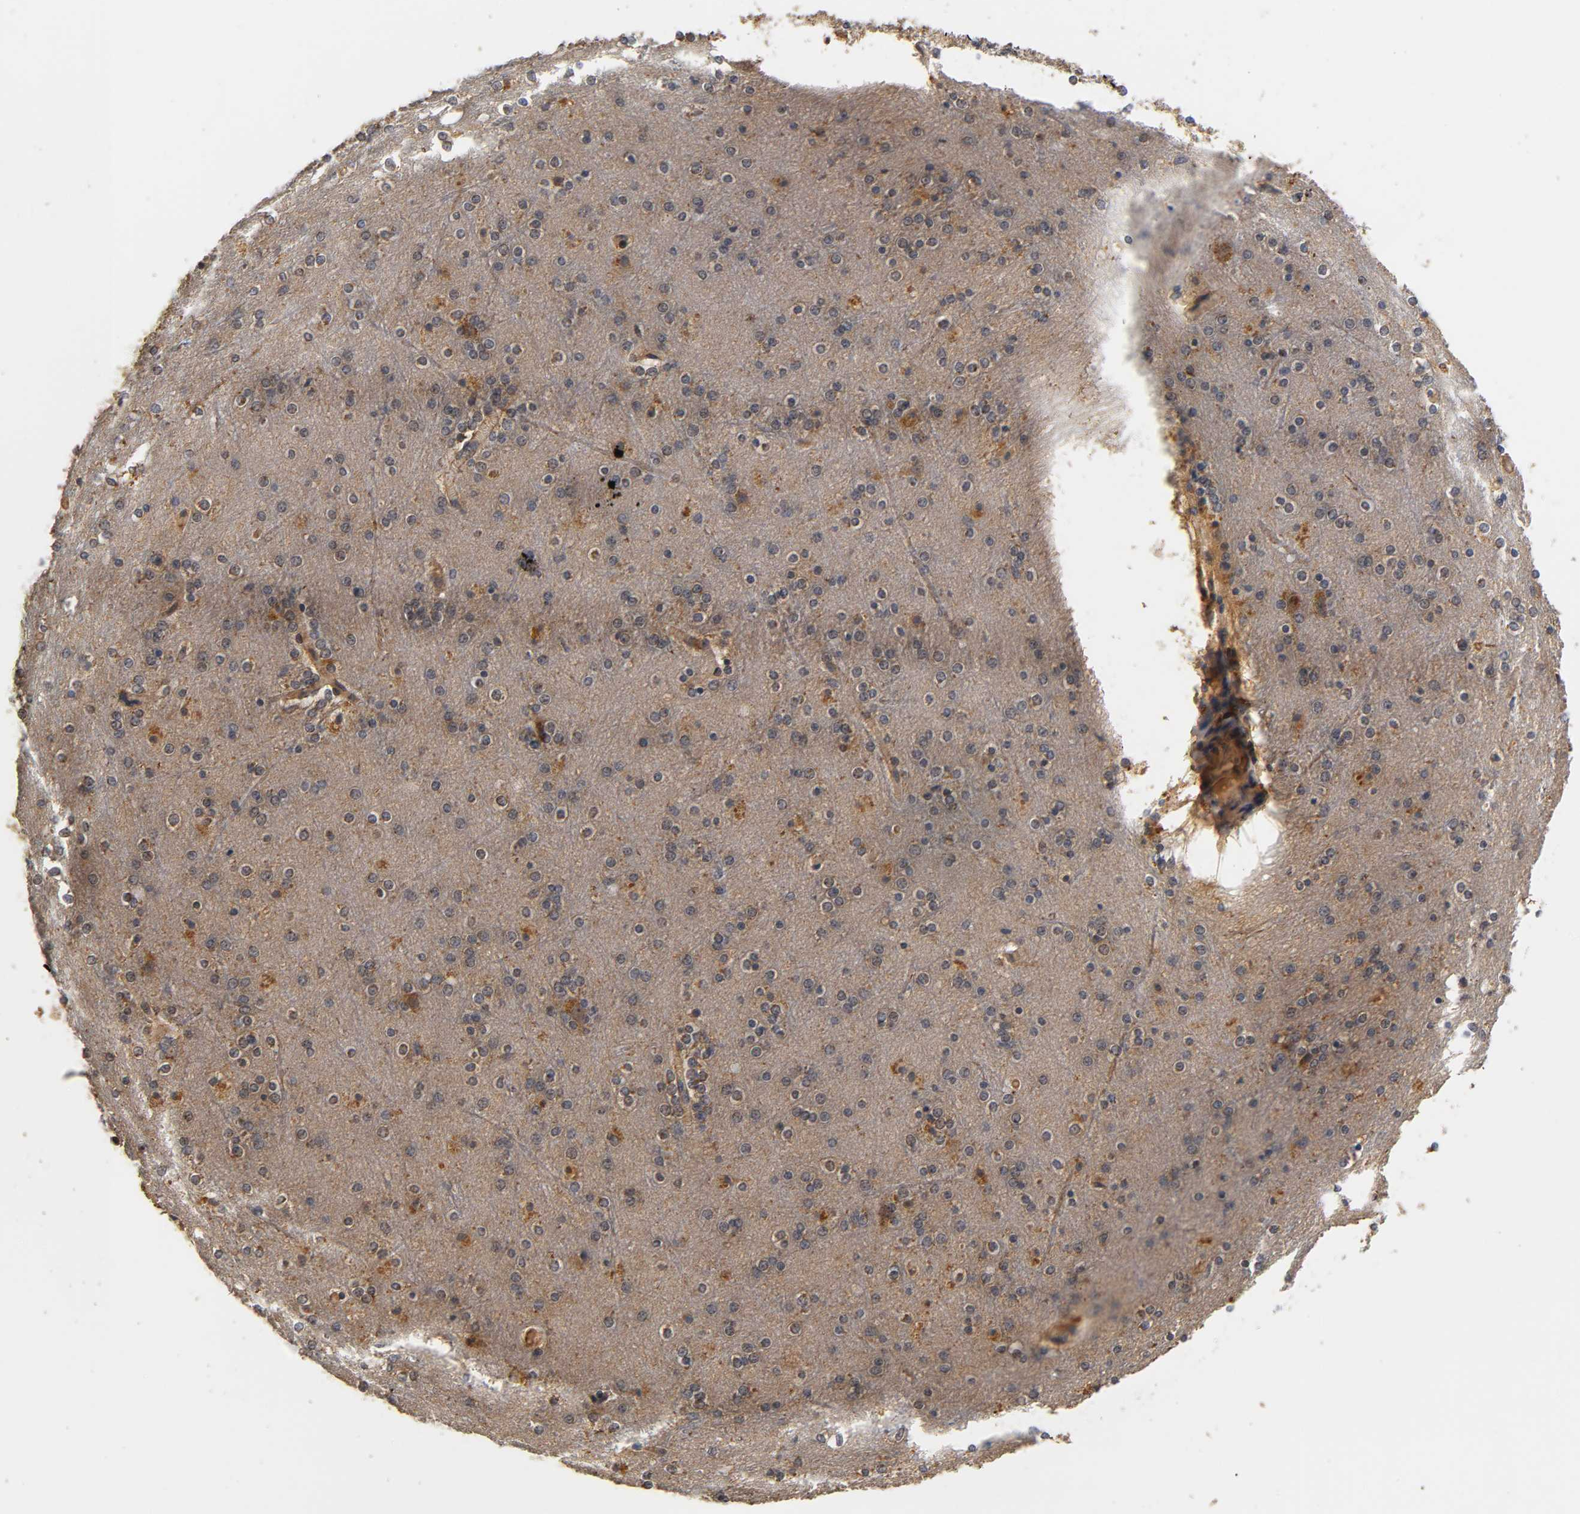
{"staining": {"intensity": "weak", "quantity": "25%-75%", "location": "cytoplasmic/membranous"}, "tissue": "cerebral cortex", "cell_type": "Endothelial cells", "image_type": "normal", "snomed": [{"axis": "morphology", "description": "Normal tissue, NOS"}, {"axis": "topography", "description": "Cerebral cortex"}], "caption": "Immunohistochemical staining of benign human cerebral cortex exhibits 25%-75% levels of weak cytoplasmic/membranous protein staining in about 25%-75% of endothelial cells.", "gene": "SCAP", "patient": {"sex": "female", "age": 54}}